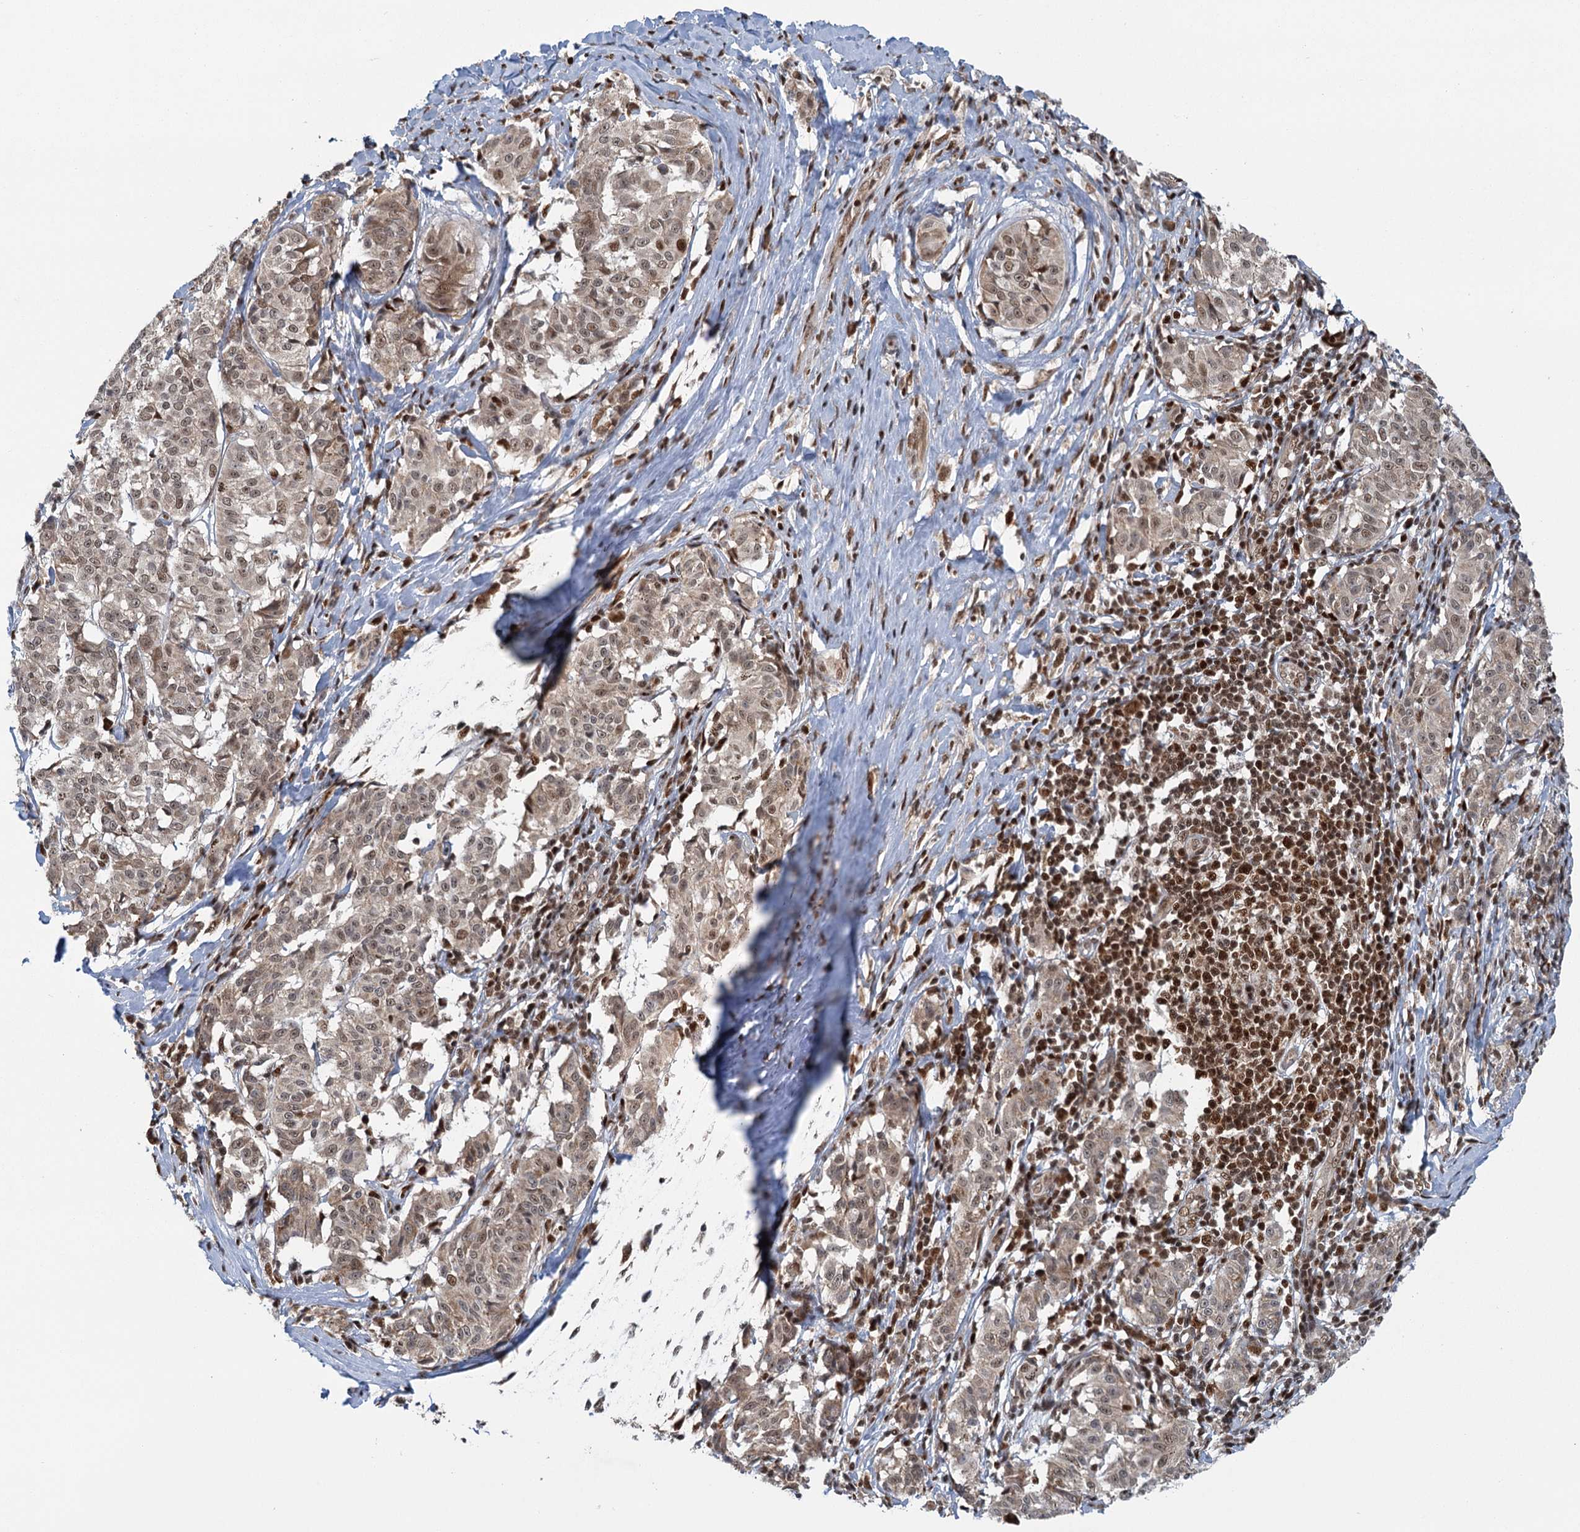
{"staining": {"intensity": "moderate", "quantity": ">75%", "location": "nuclear"}, "tissue": "melanoma", "cell_type": "Tumor cells", "image_type": "cancer", "snomed": [{"axis": "morphology", "description": "Malignant melanoma, NOS"}, {"axis": "topography", "description": "Skin"}], "caption": "Brown immunohistochemical staining in malignant melanoma reveals moderate nuclear expression in approximately >75% of tumor cells.", "gene": "GPATCH11", "patient": {"sex": "female", "age": 72}}